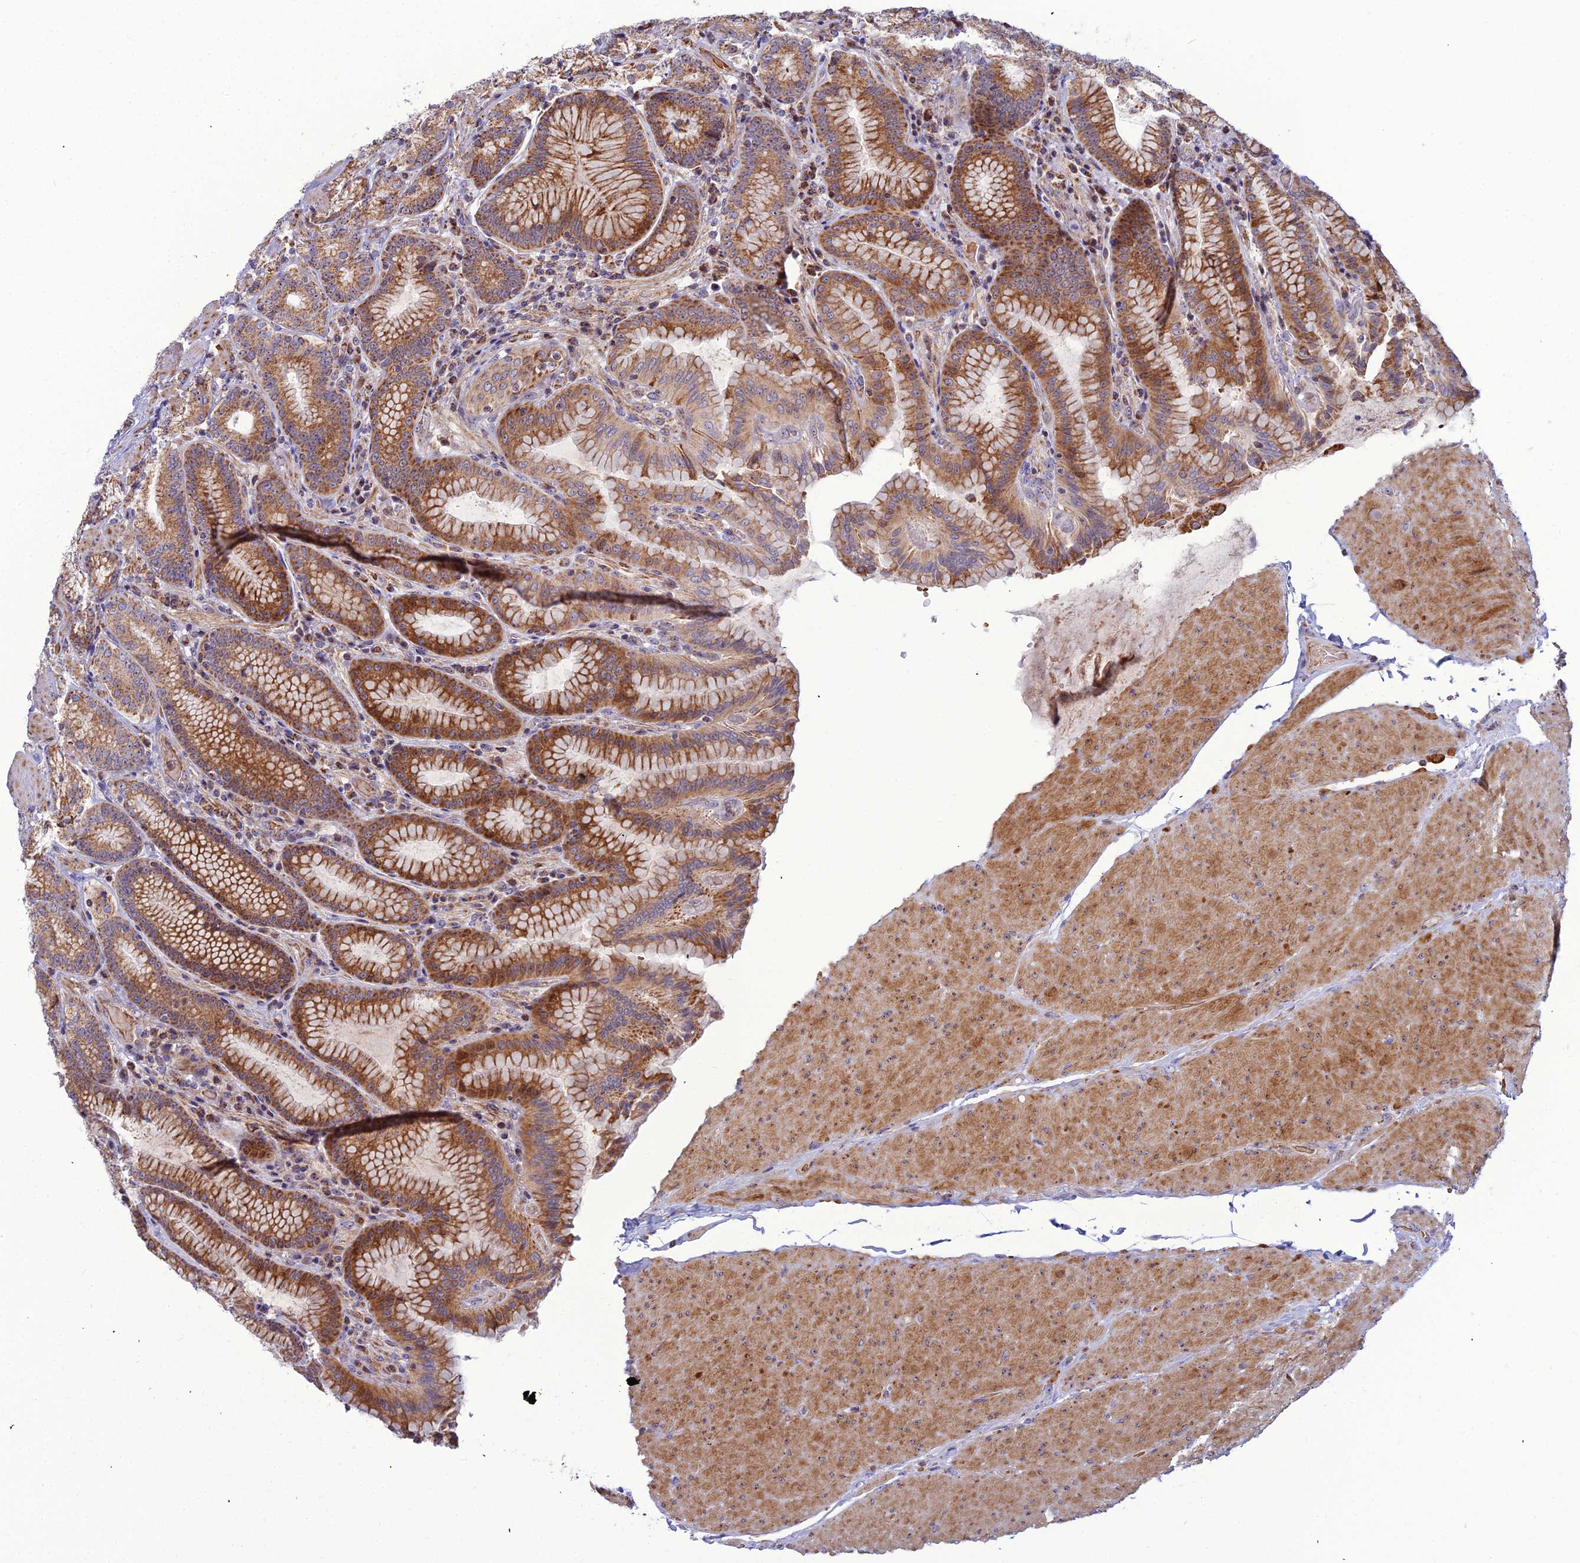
{"staining": {"intensity": "strong", "quantity": ">75%", "location": "cytoplasmic/membranous"}, "tissue": "stomach", "cell_type": "Glandular cells", "image_type": "normal", "snomed": [{"axis": "morphology", "description": "Normal tissue, NOS"}, {"axis": "topography", "description": "Stomach, upper"}, {"axis": "topography", "description": "Stomach, lower"}], "caption": "Immunohistochemical staining of unremarkable stomach reveals high levels of strong cytoplasmic/membranous positivity in about >75% of glandular cells.", "gene": "SLC35F4", "patient": {"sex": "female", "age": 76}}